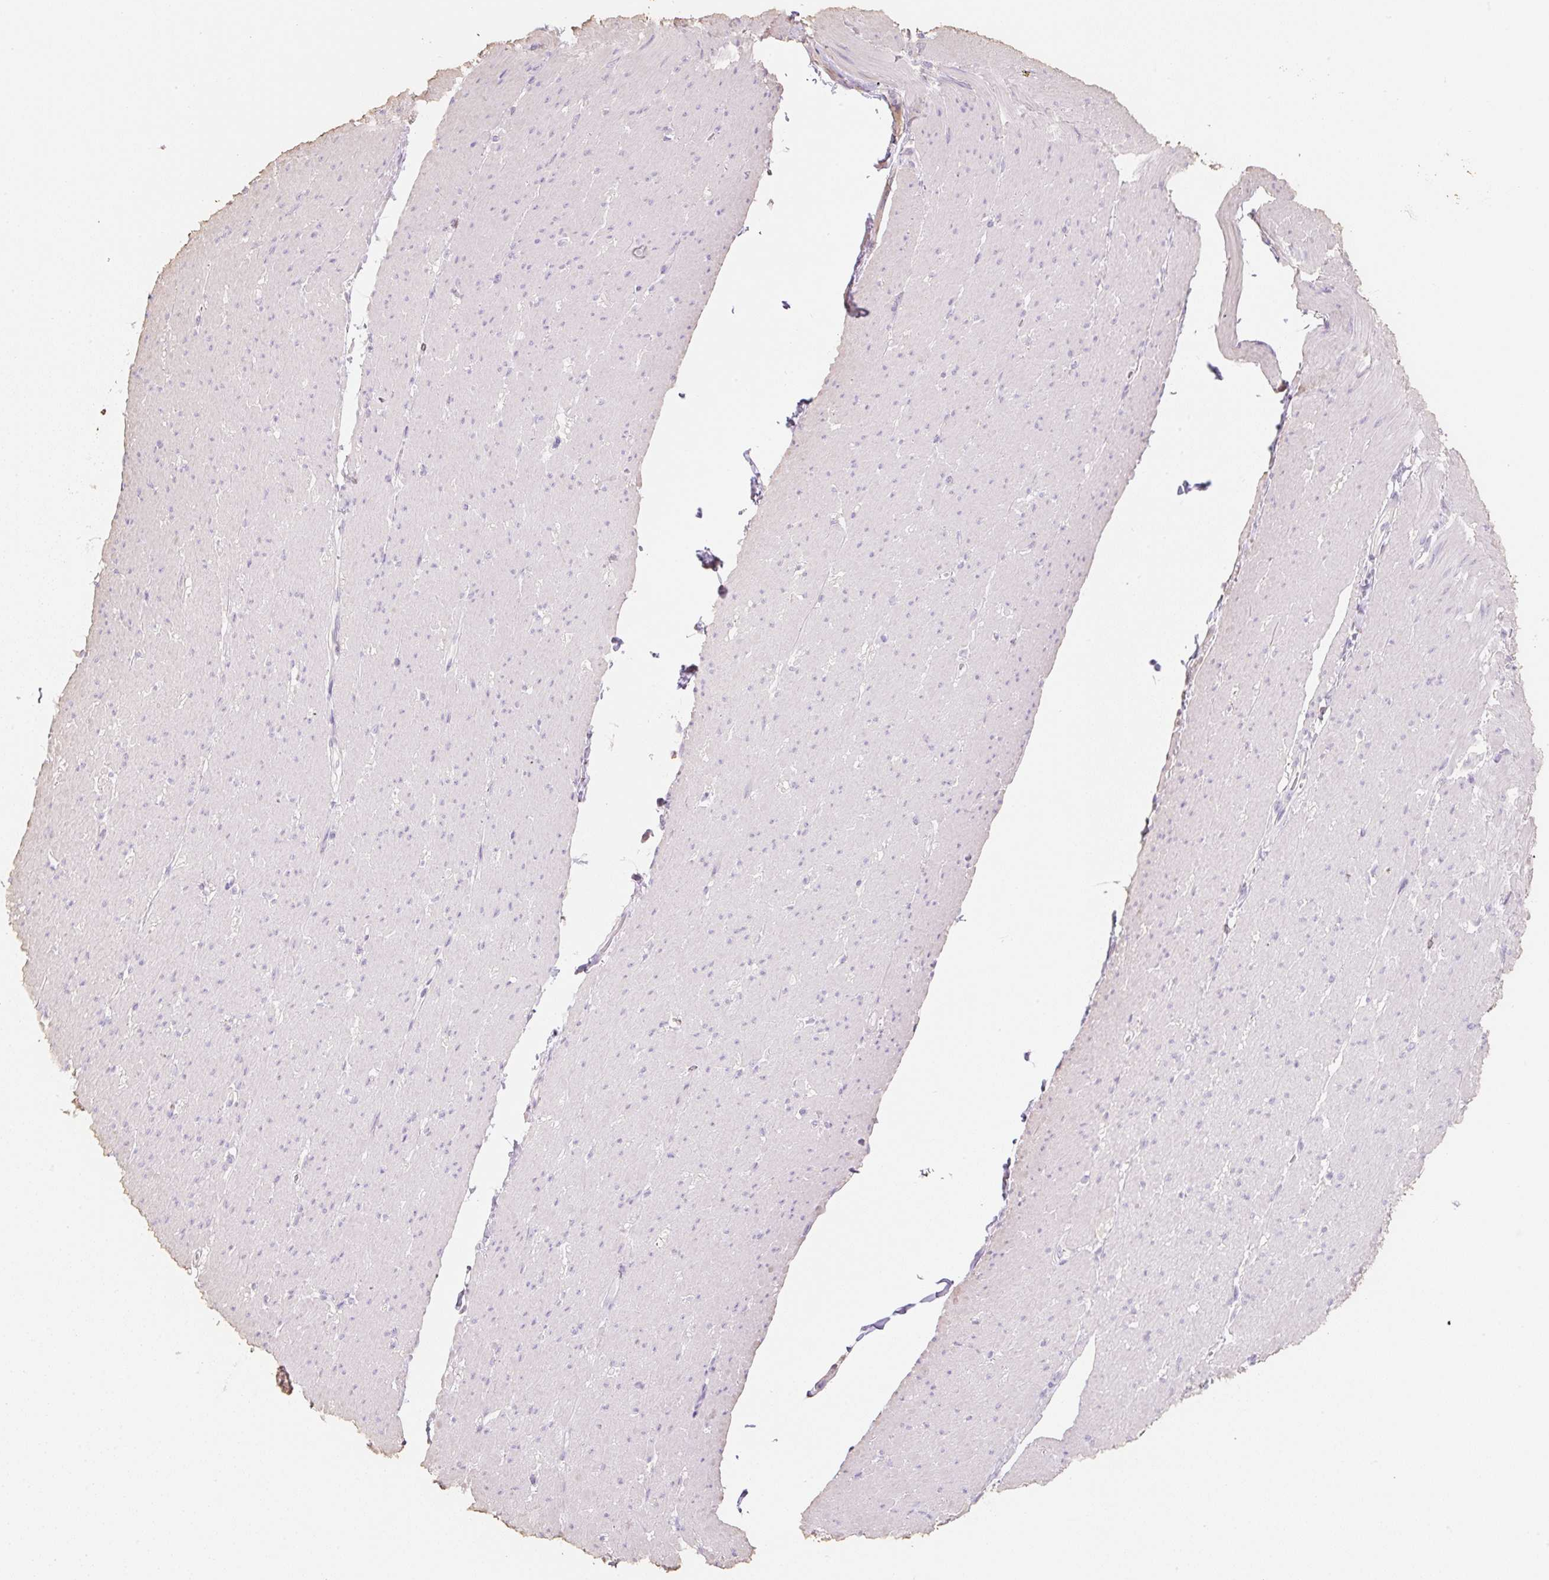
{"staining": {"intensity": "negative", "quantity": "none", "location": "none"}, "tissue": "smooth muscle", "cell_type": "Smooth muscle cells", "image_type": "normal", "snomed": [{"axis": "morphology", "description": "Normal tissue, NOS"}, {"axis": "topography", "description": "Smooth muscle"}, {"axis": "topography", "description": "Rectum"}], "caption": "Normal smooth muscle was stained to show a protein in brown. There is no significant staining in smooth muscle cells.", "gene": "MBOAT7", "patient": {"sex": "male", "age": 53}}